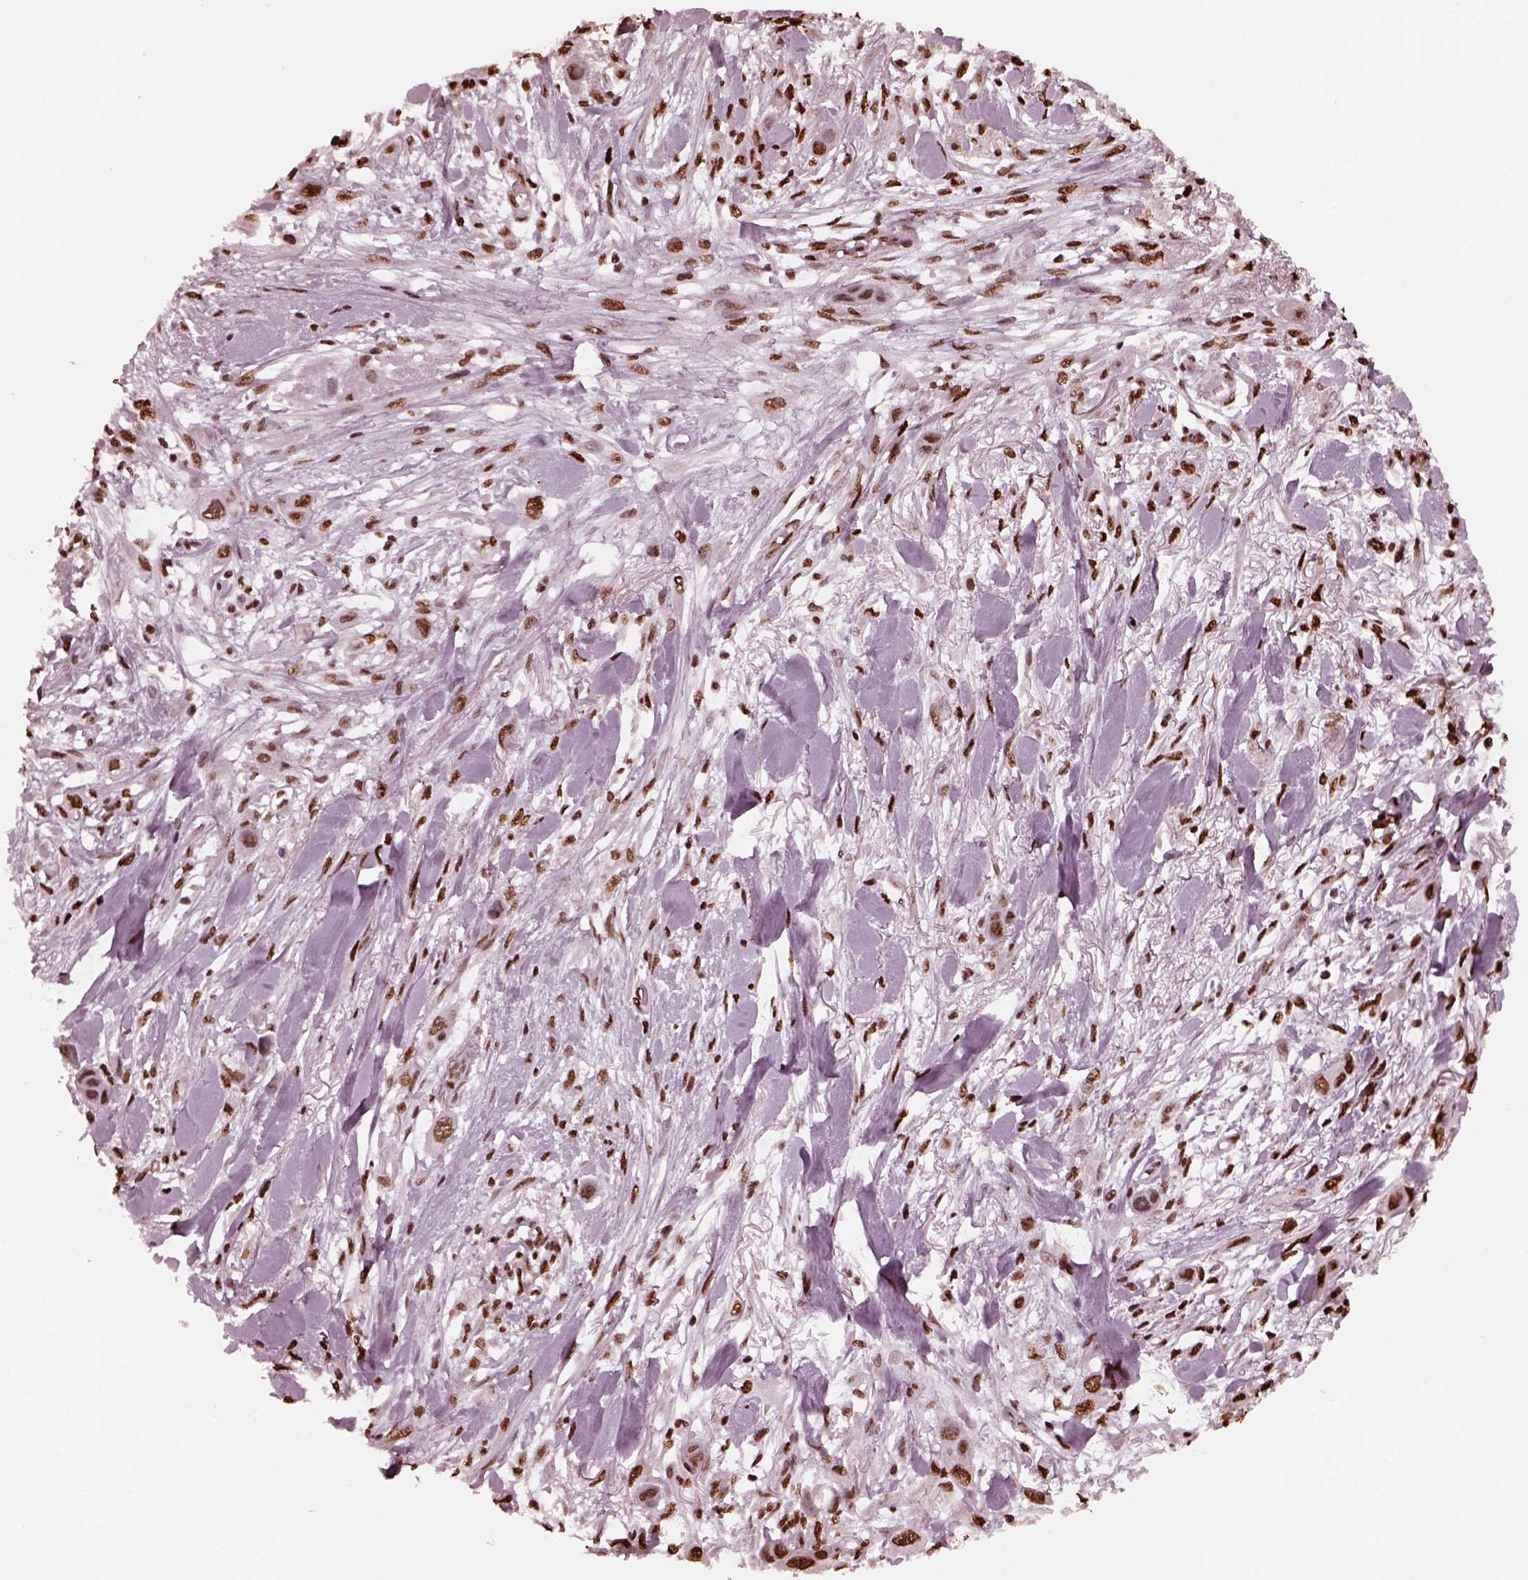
{"staining": {"intensity": "strong", "quantity": "25%-75%", "location": "nuclear"}, "tissue": "skin cancer", "cell_type": "Tumor cells", "image_type": "cancer", "snomed": [{"axis": "morphology", "description": "Squamous cell carcinoma, NOS"}, {"axis": "topography", "description": "Skin"}], "caption": "Skin squamous cell carcinoma was stained to show a protein in brown. There is high levels of strong nuclear expression in approximately 25%-75% of tumor cells. (DAB (3,3'-diaminobenzidine) IHC, brown staining for protein, blue staining for nuclei).", "gene": "NSD1", "patient": {"sex": "male", "age": 79}}